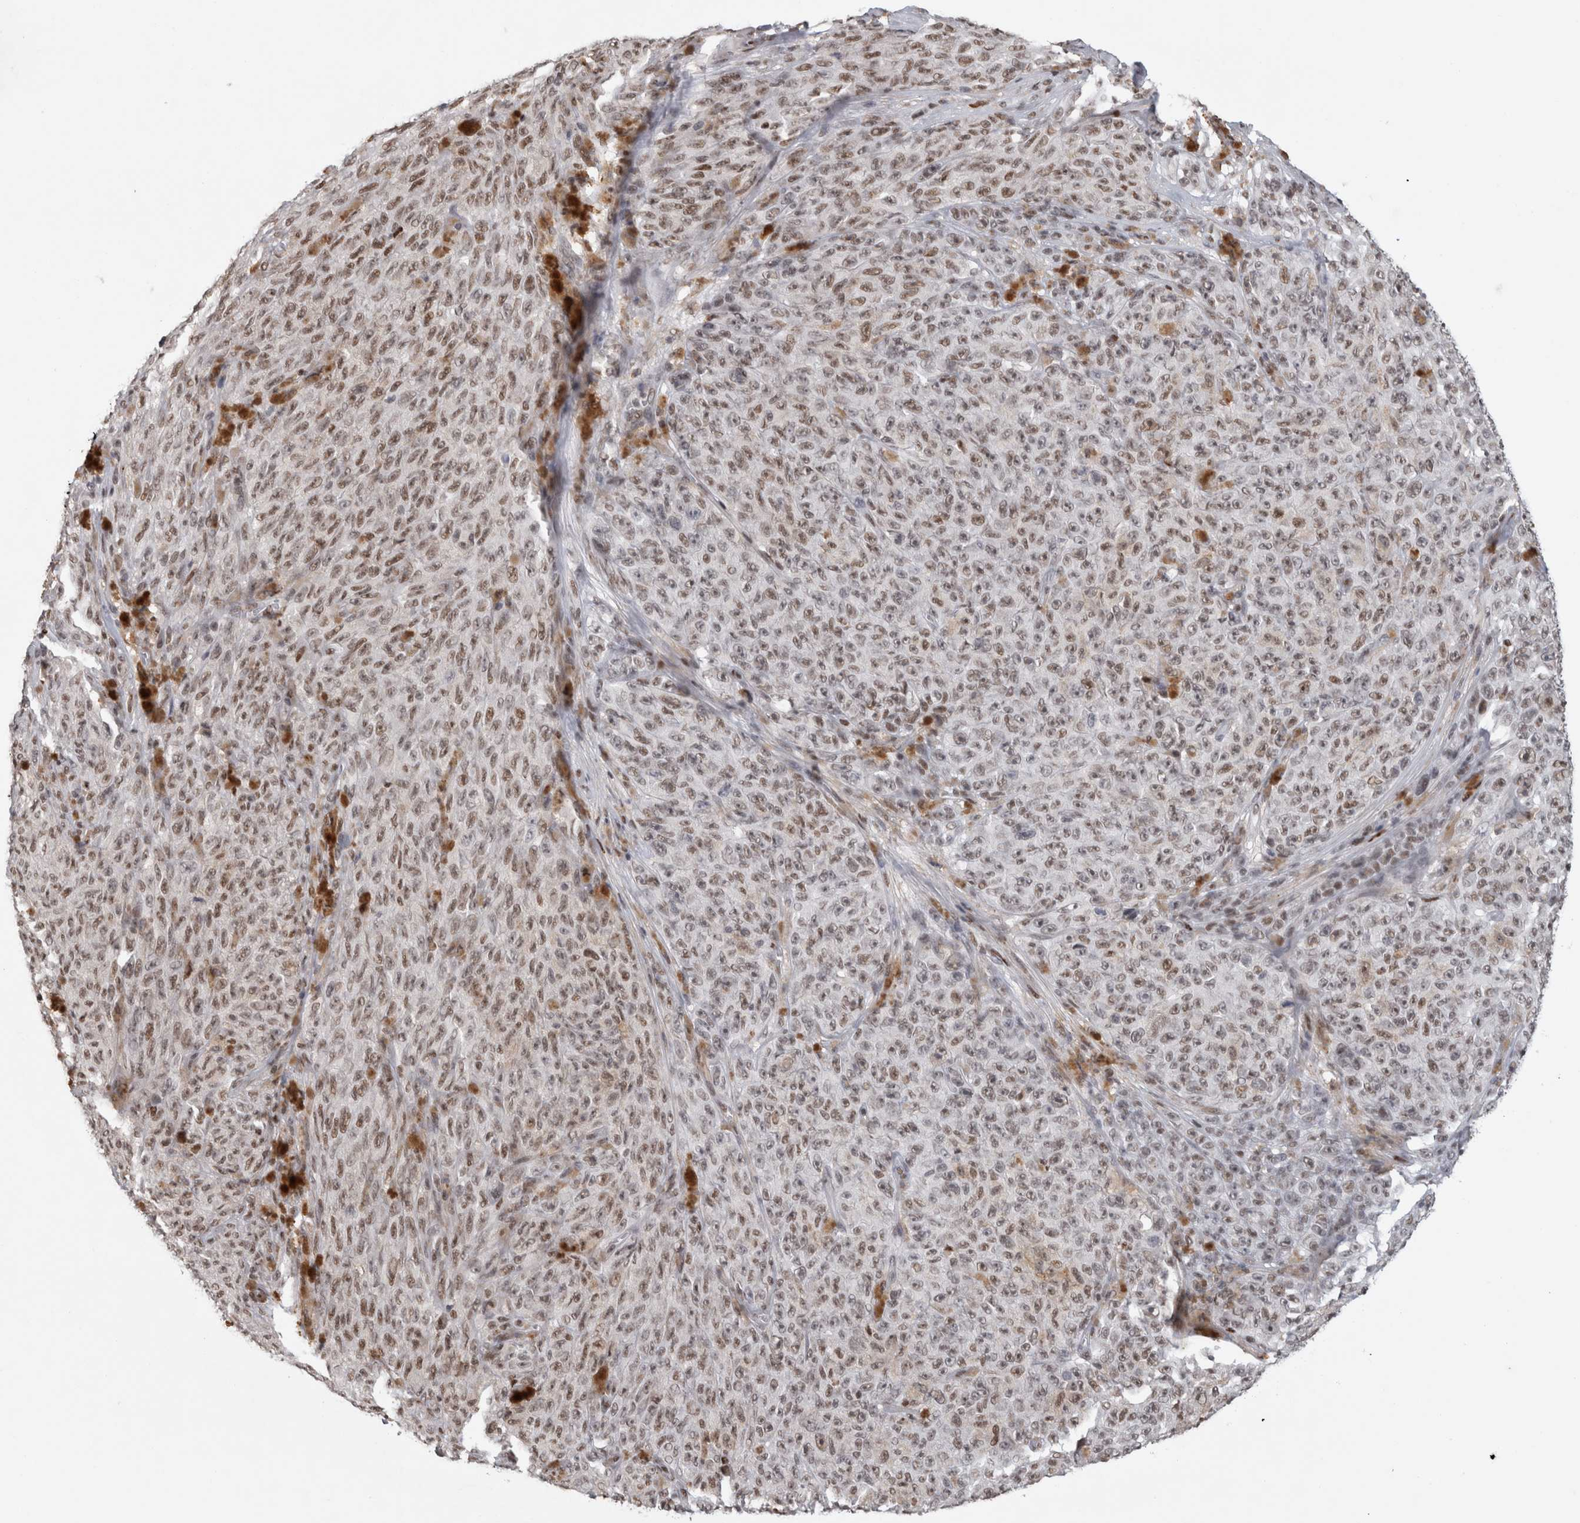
{"staining": {"intensity": "weak", "quantity": ">75%", "location": "nuclear"}, "tissue": "melanoma", "cell_type": "Tumor cells", "image_type": "cancer", "snomed": [{"axis": "morphology", "description": "Malignant melanoma, NOS"}, {"axis": "topography", "description": "Skin"}], "caption": "Malignant melanoma tissue exhibits weak nuclear staining in about >75% of tumor cells, visualized by immunohistochemistry. (DAB (3,3'-diaminobenzidine) = brown stain, brightfield microscopy at high magnification).", "gene": "SRARP", "patient": {"sex": "female", "age": 82}}